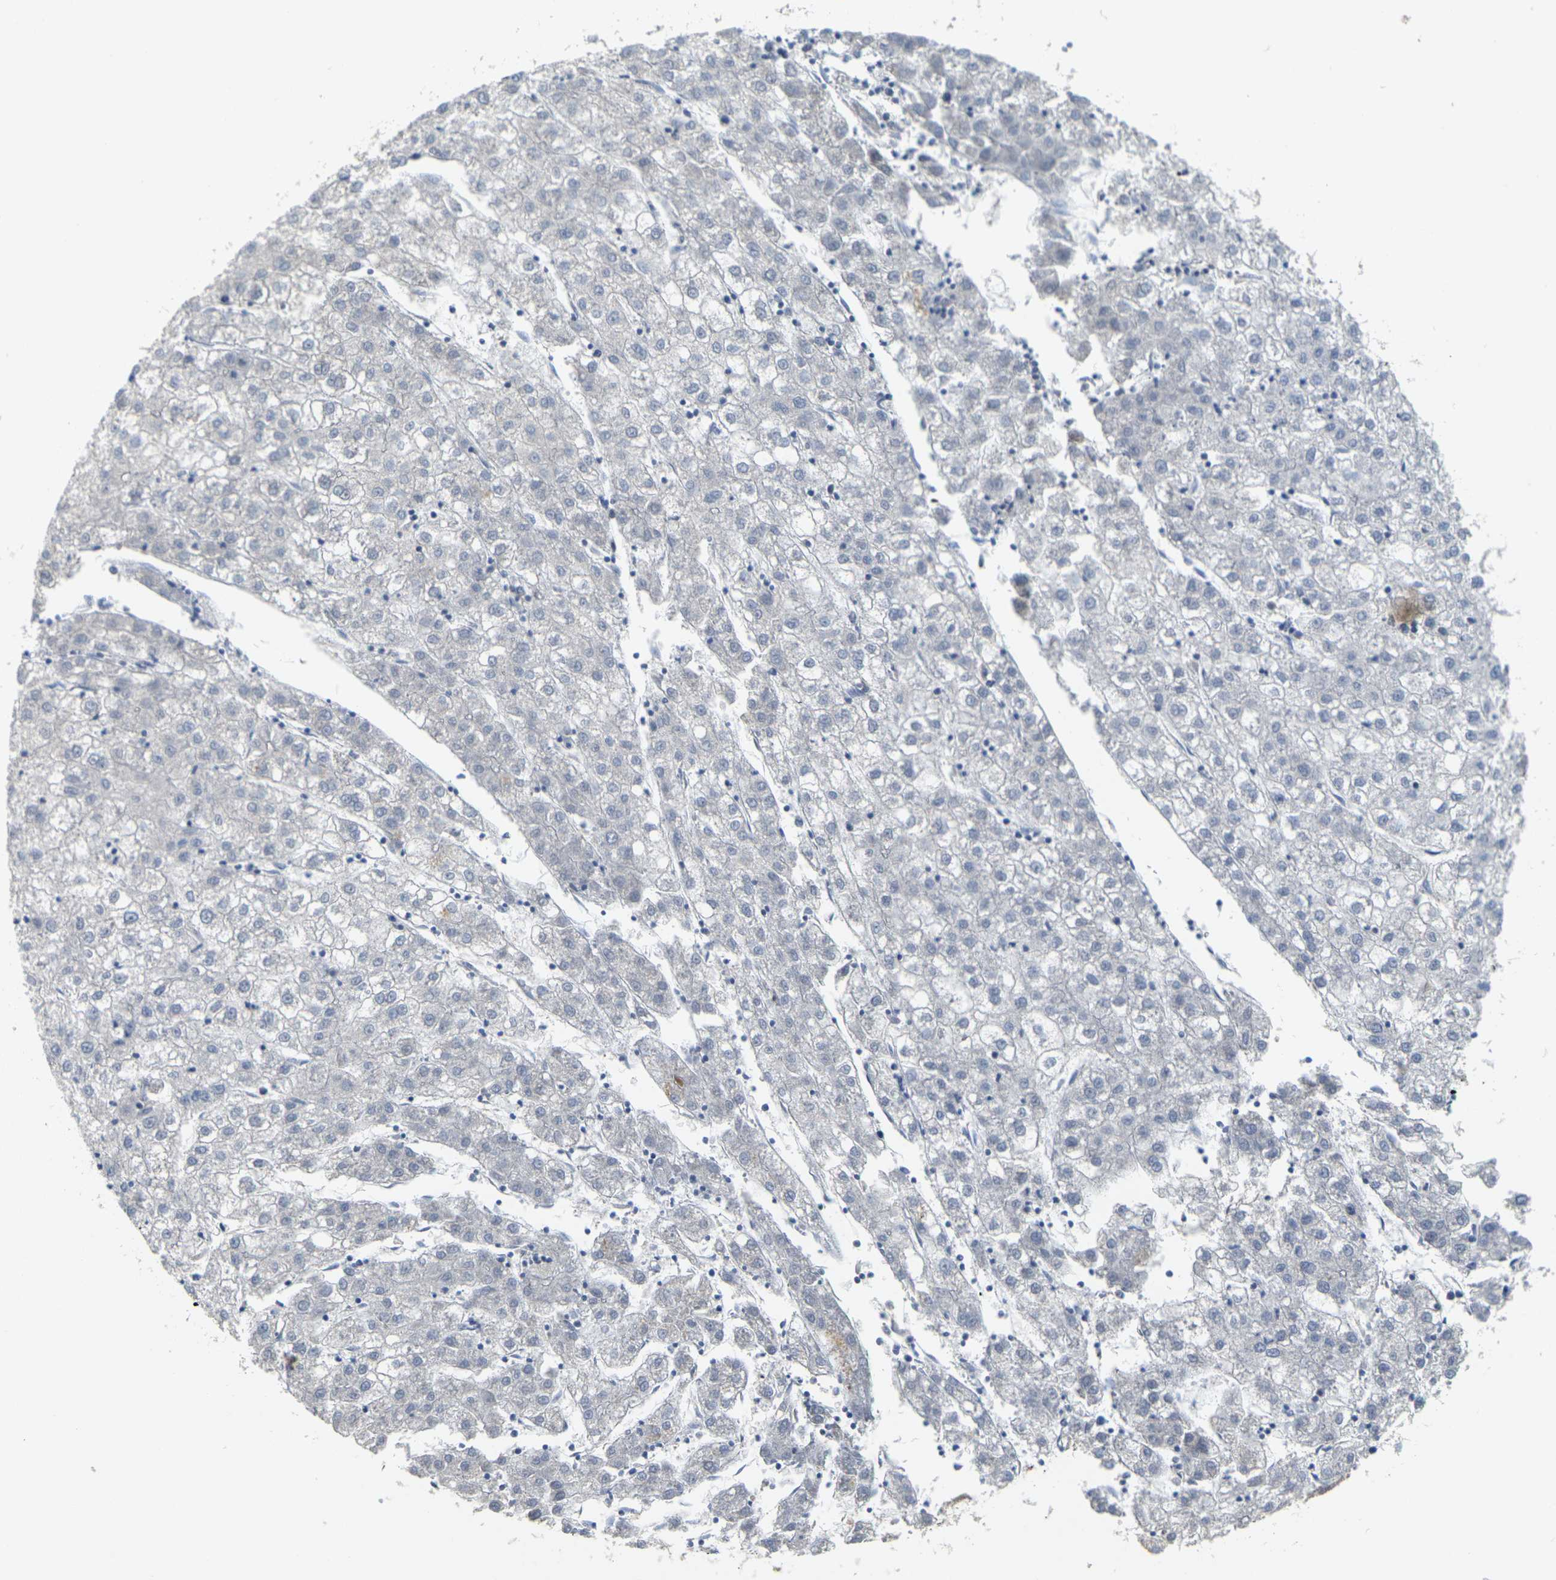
{"staining": {"intensity": "negative", "quantity": "none", "location": "none"}, "tissue": "liver cancer", "cell_type": "Tumor cells", "image_type": "cancer", "snomed": [{"axis": "morphology", "description": "Carcinoma, Hepatocellular, NOS"}, {"axis": "topography", "description": "Liver"}], "caption": "Tumor cells are negative for protein expression in human hepatocellular carcinoma (liver). The staining was performed using DAB to visualize the protein expression in brown, while the nuclei were stained in blue with hematoxylin (Magnification: 20x).", "gene": "GDAP1", "patient": {"sex": "male", "age": 72}}